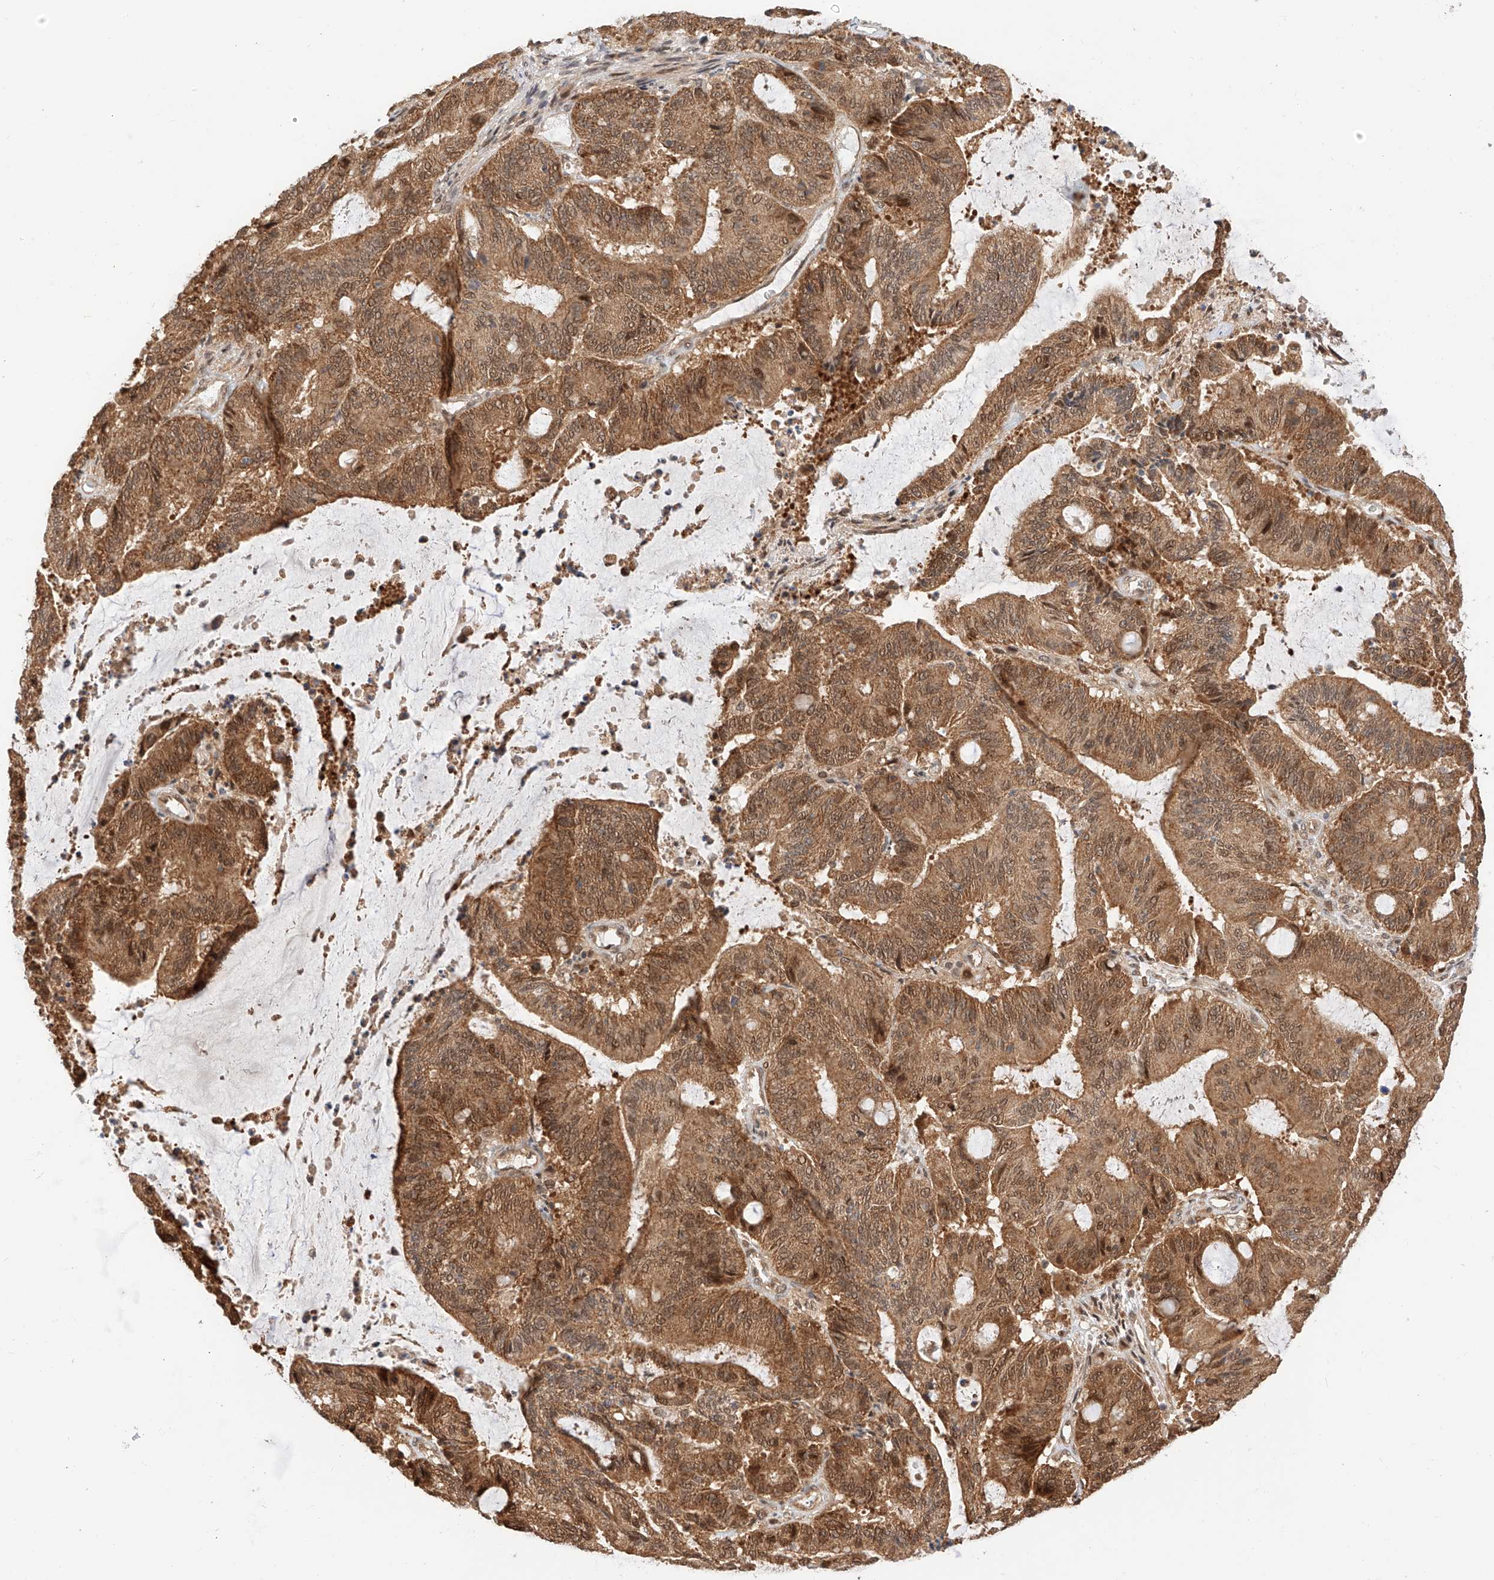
{"staining": {"intensity": "moderate", "quantity": ">75%", "location": "cytoplasmic/membranous,nuclear"}, "tissue": "liver cancer", "cell_type": "Tumor cells", "image_type": "cancer", "snomed": [{"axis": "morphology", "description": "Normal tissue, NOS"}, {"axis": "morphology", "description": "Cholangiocarcinoma"}, {"axis": "topography", "description": "Liver"}, {"axis": "topography", "description": "Peripheral nerve tissue"}], "caption": "A brown stain labels moderate cytoplasmic/membranous and nuclear staining of a protein in human liver cholangiocarcinoma tumor cells.", "gene": "EIF4H", "patient": {"sex": "female", "age": 73}}